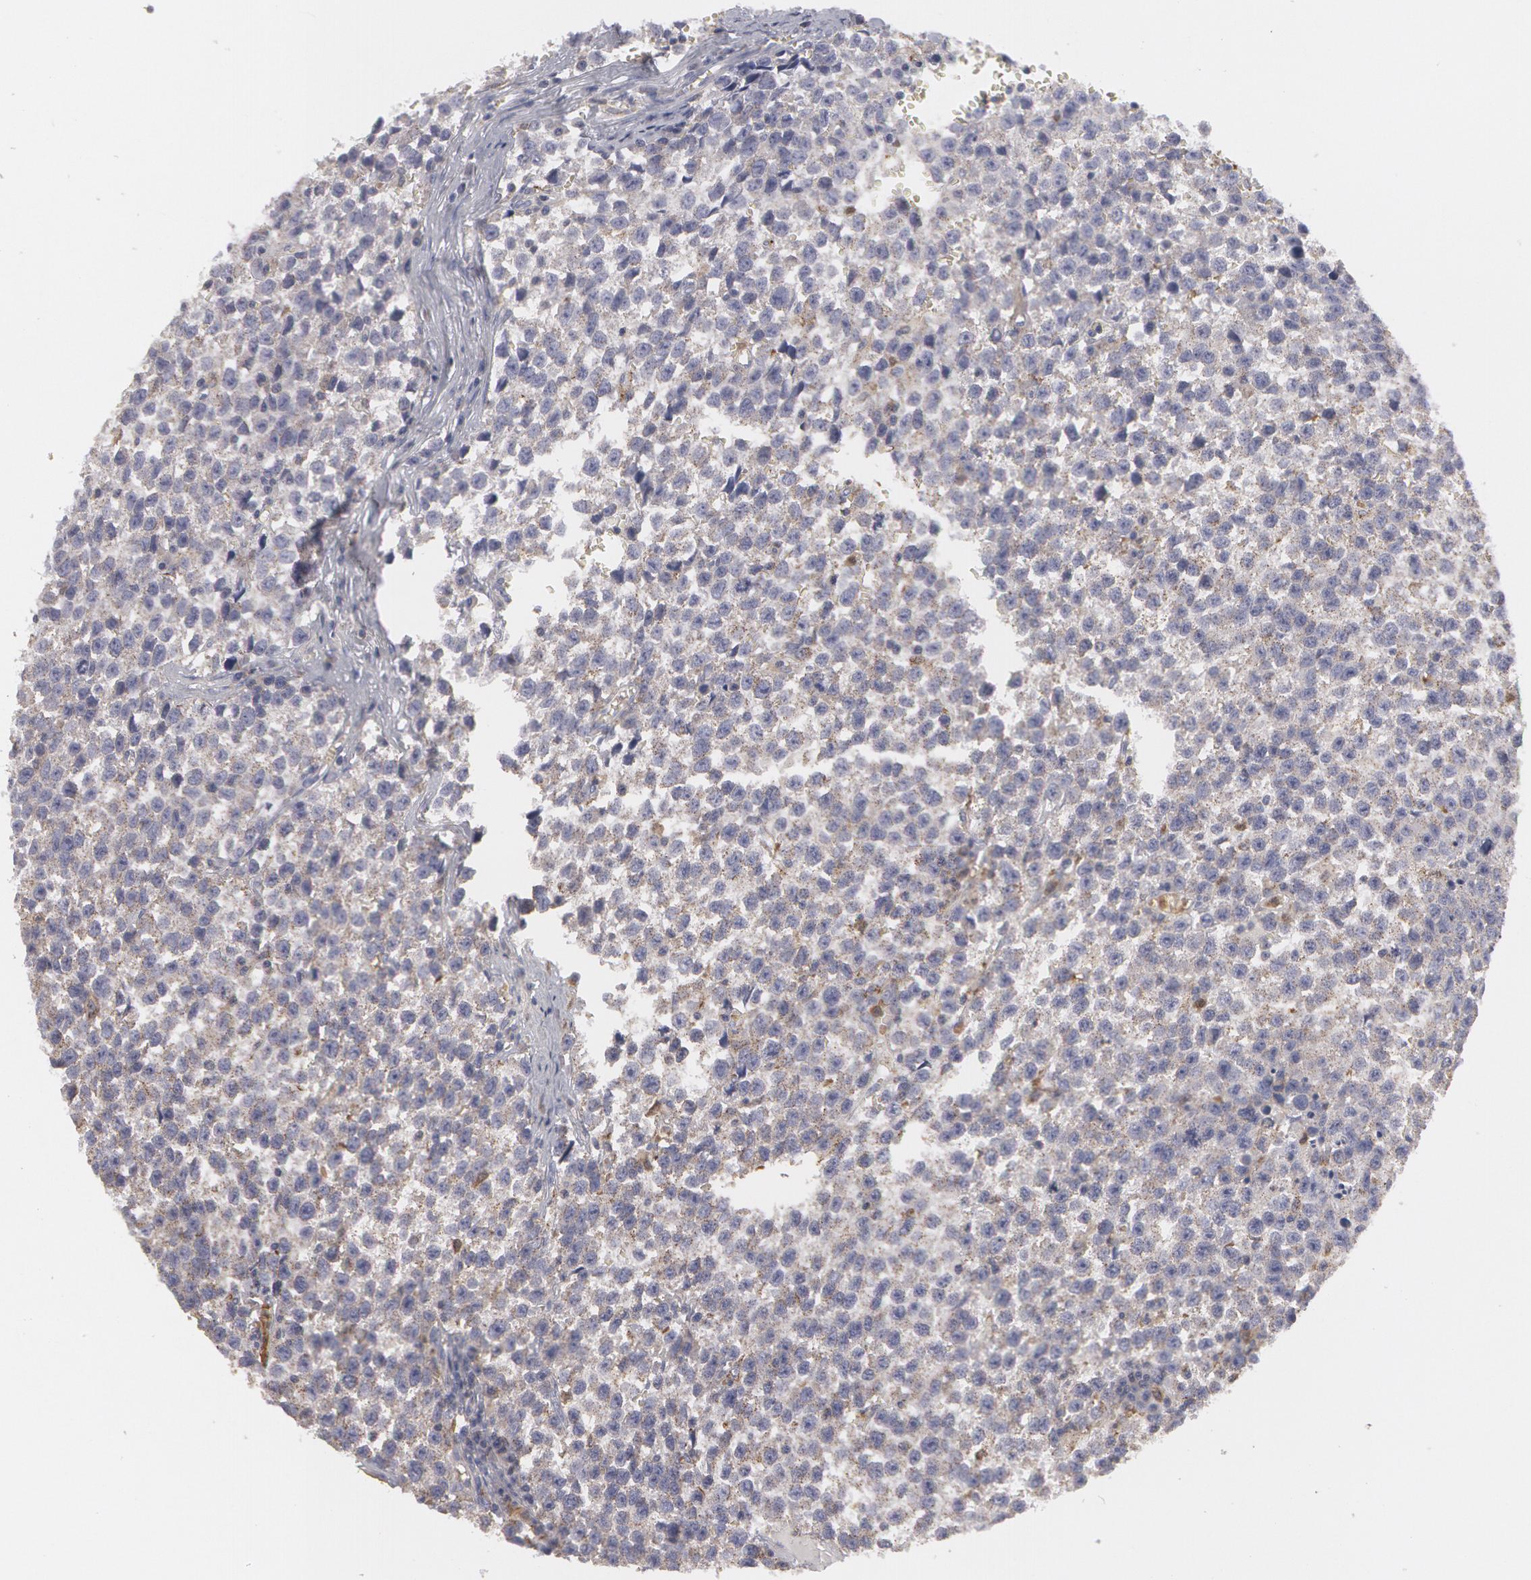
{"staining": {"intensity": "weak", "quantity": ">75%", "location": "cytoplasmic/membranous"}, "tissue": "testis cancer", "cell_type": "Tumor cells", "image_type": "cancer", "snomed": [{"axis": "morphology", "description": "Seminoma, NOS"}, {"axis": "topography", "description": "Testis"}], "caption": "Protein expression analysis of seminoma (testis) displays weak cytoplasmic/membranous staining in about >75% of tumor cells.", "gene": "CAT", "patient": {"sex": "male", "age": 35}}